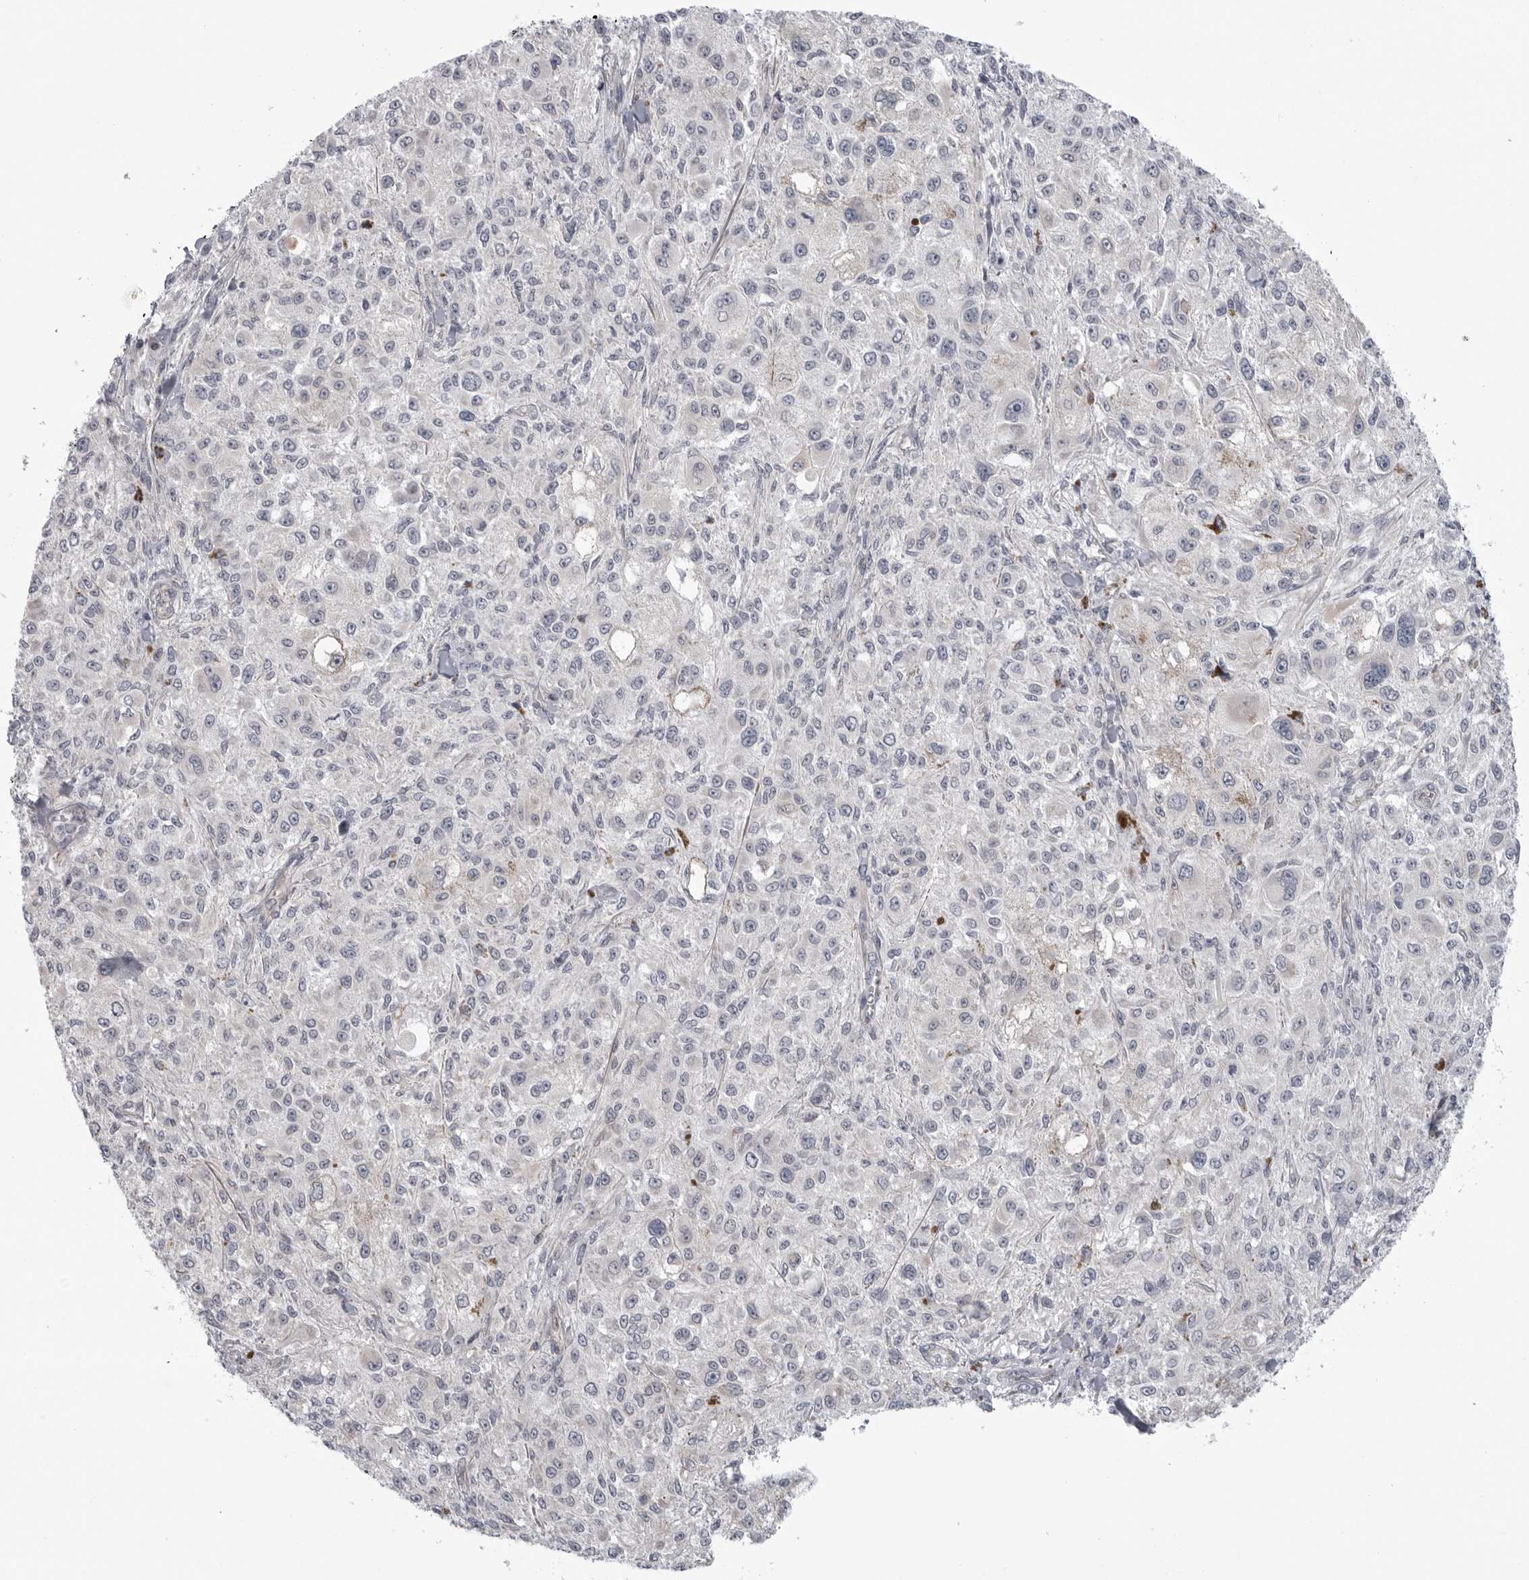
{"staining": {"intensity": "negative", "quantity": "none", "location": "none"}, "tissue": "melanoma", "cell_type": "Tumor cells", "image_type": "cancer", "snomed": [{"axis": "morphology", "description": "Necrosis, NOS"}, {"axis": "morphology", "description": "Malignant melanoma, NOS"}, {"axis": "topography", "description": "Skin"}], "caption": "This is an immunohistochemistry micrograph of human malignant melanoma. There is no positivity in tumor cells.", "gene": "SCP2", "patient": {"sex": "female", "age": 87}}